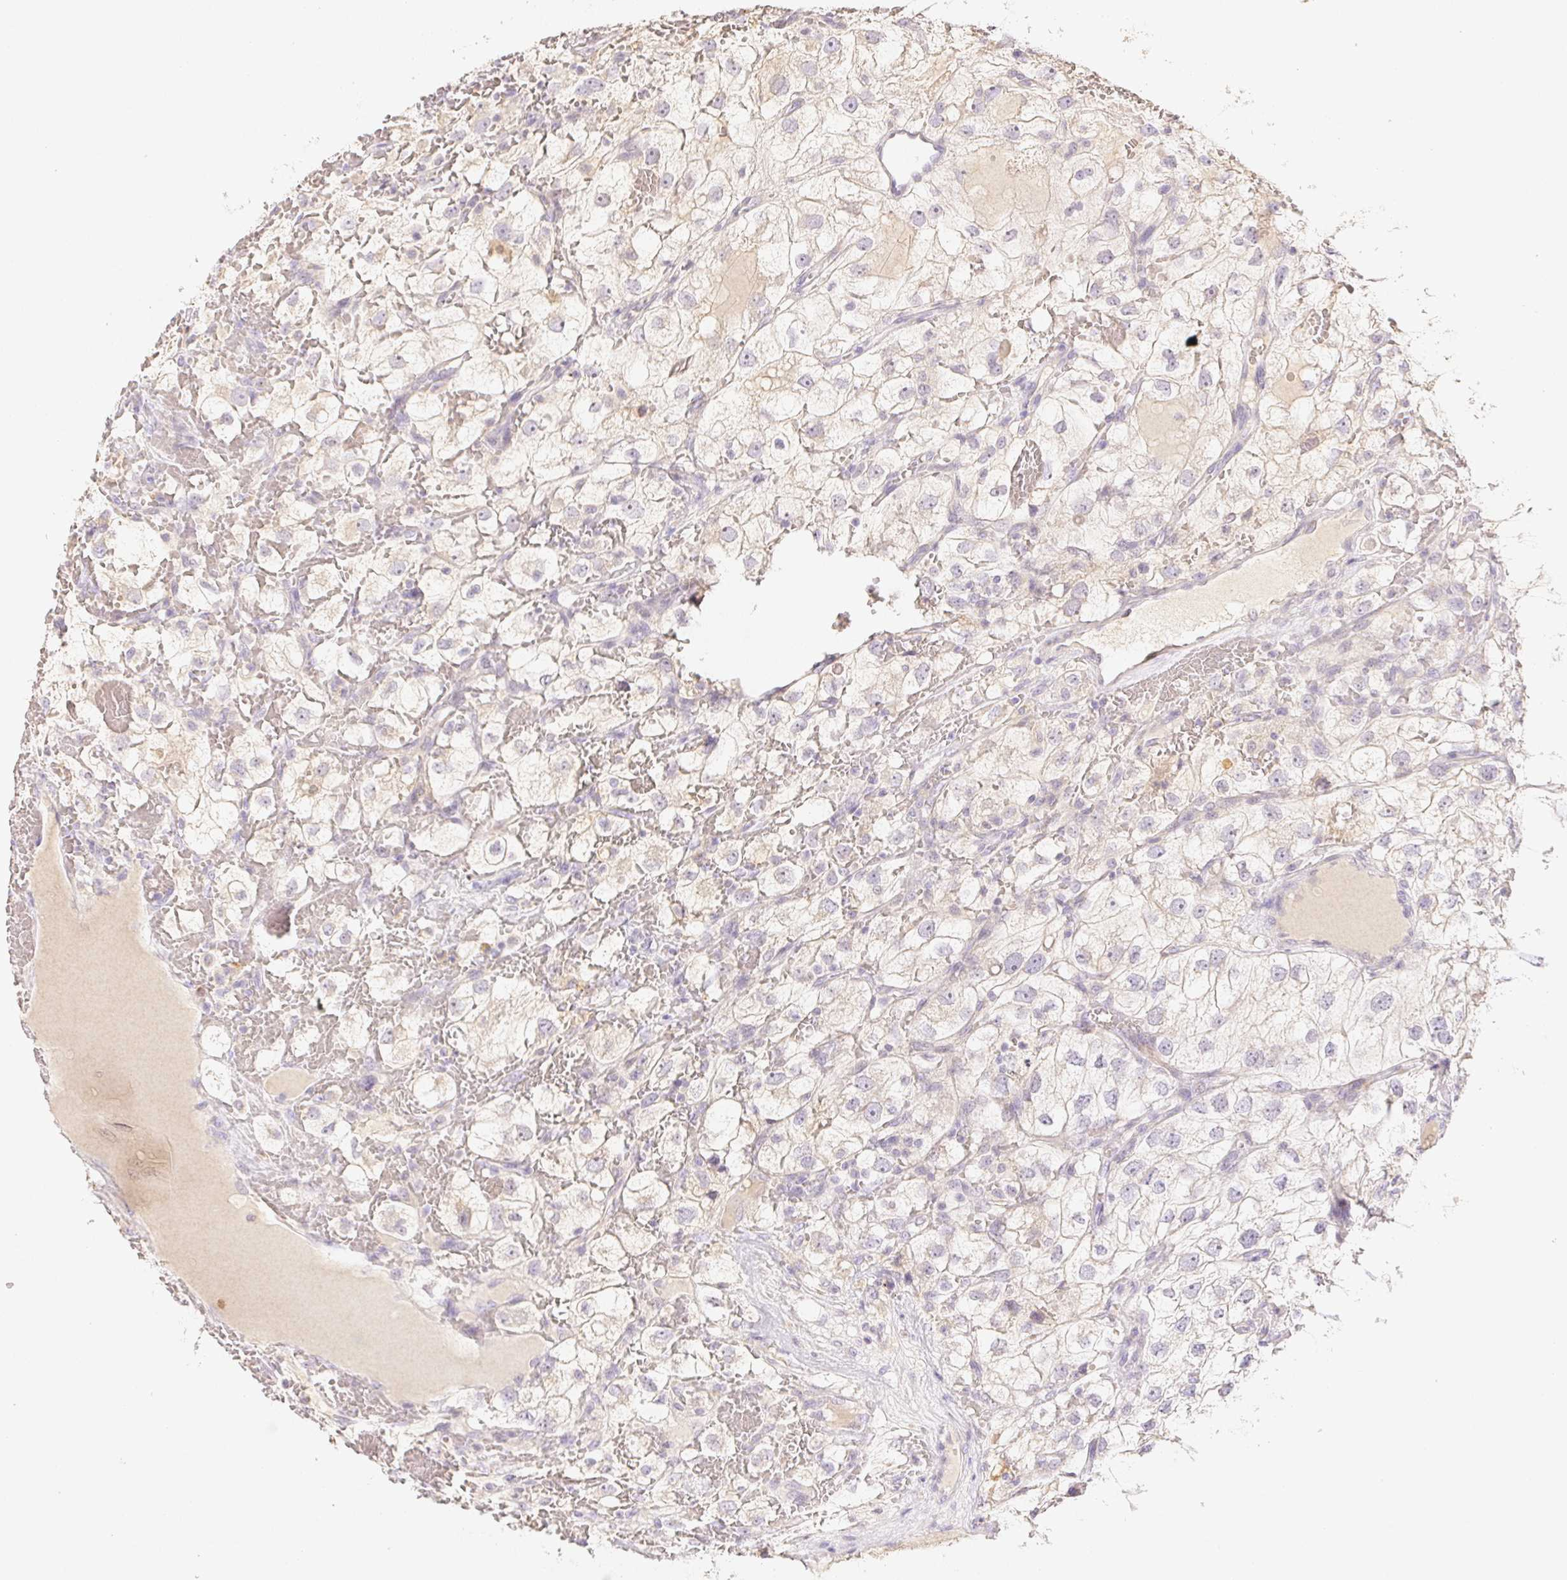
{"staining": {"intensity": "negative", "quantity": "none", "location": "none"}, "tissue": "renal cancer", "cell_type": "Tumor cells", "image_type": "cancer", "snomed": [{"axis": "morphology", "description": "Adenocarcinoma, NOS"}, {"axis": "topography", "description": "Kidney"}], "caption": "Tumor cells are negative for protein expression in human renal cancer. (Brightfield microscopy of DAB (3,3'-diaminobenzidine) immunohistochemistry (IHC) at high magnification).", "gene": "ACVR1B", "patient": {"sex": "male", "age": 59}}